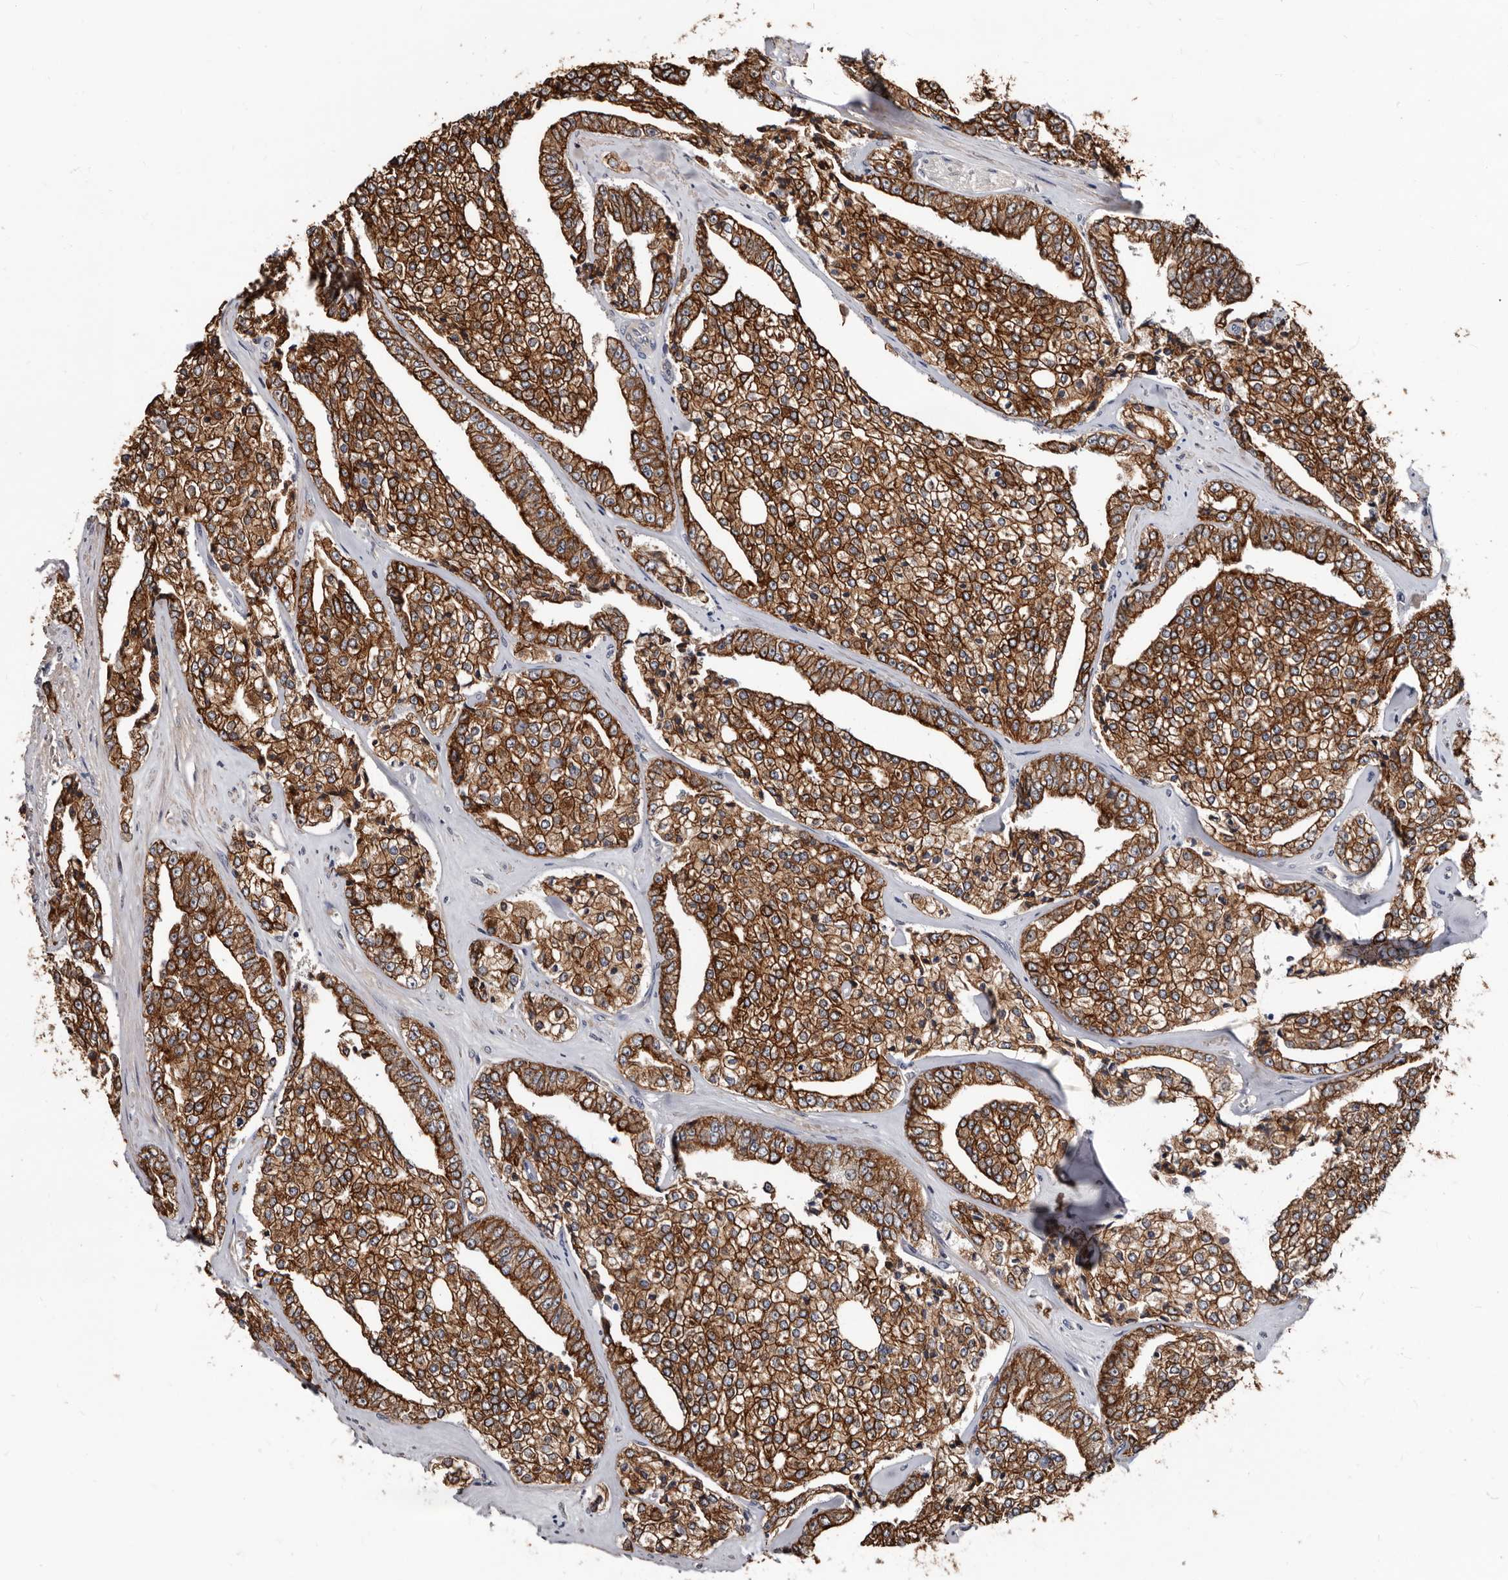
{"staining": {"intensity": "strong", "quantity": ">75%", "location": "cytoplasmic/membranous"}, "tissue": "prostate cancer", "cell_type": "Tumor cells", "image_type": "cancer", "snomed": [{"axis": "morphology", "description": "Adenocarcinoma, High grade"}, {"axis": "topography", "description": "Prostate"}], "caption": "The histopathology image exhibits staining of prostate cancer (high-grade adenocarcinoma), revealing strong cytoplasmic/membranous protein staining (brown color) within tumor cells. The staining was performed using DAB to visualize the protein expression in brown, while the nuclei were stained in blue with hematoxylin (Magnification: 20x).", "gene": "MRPL18", "patient": {"sex": "male", "age": 71}}